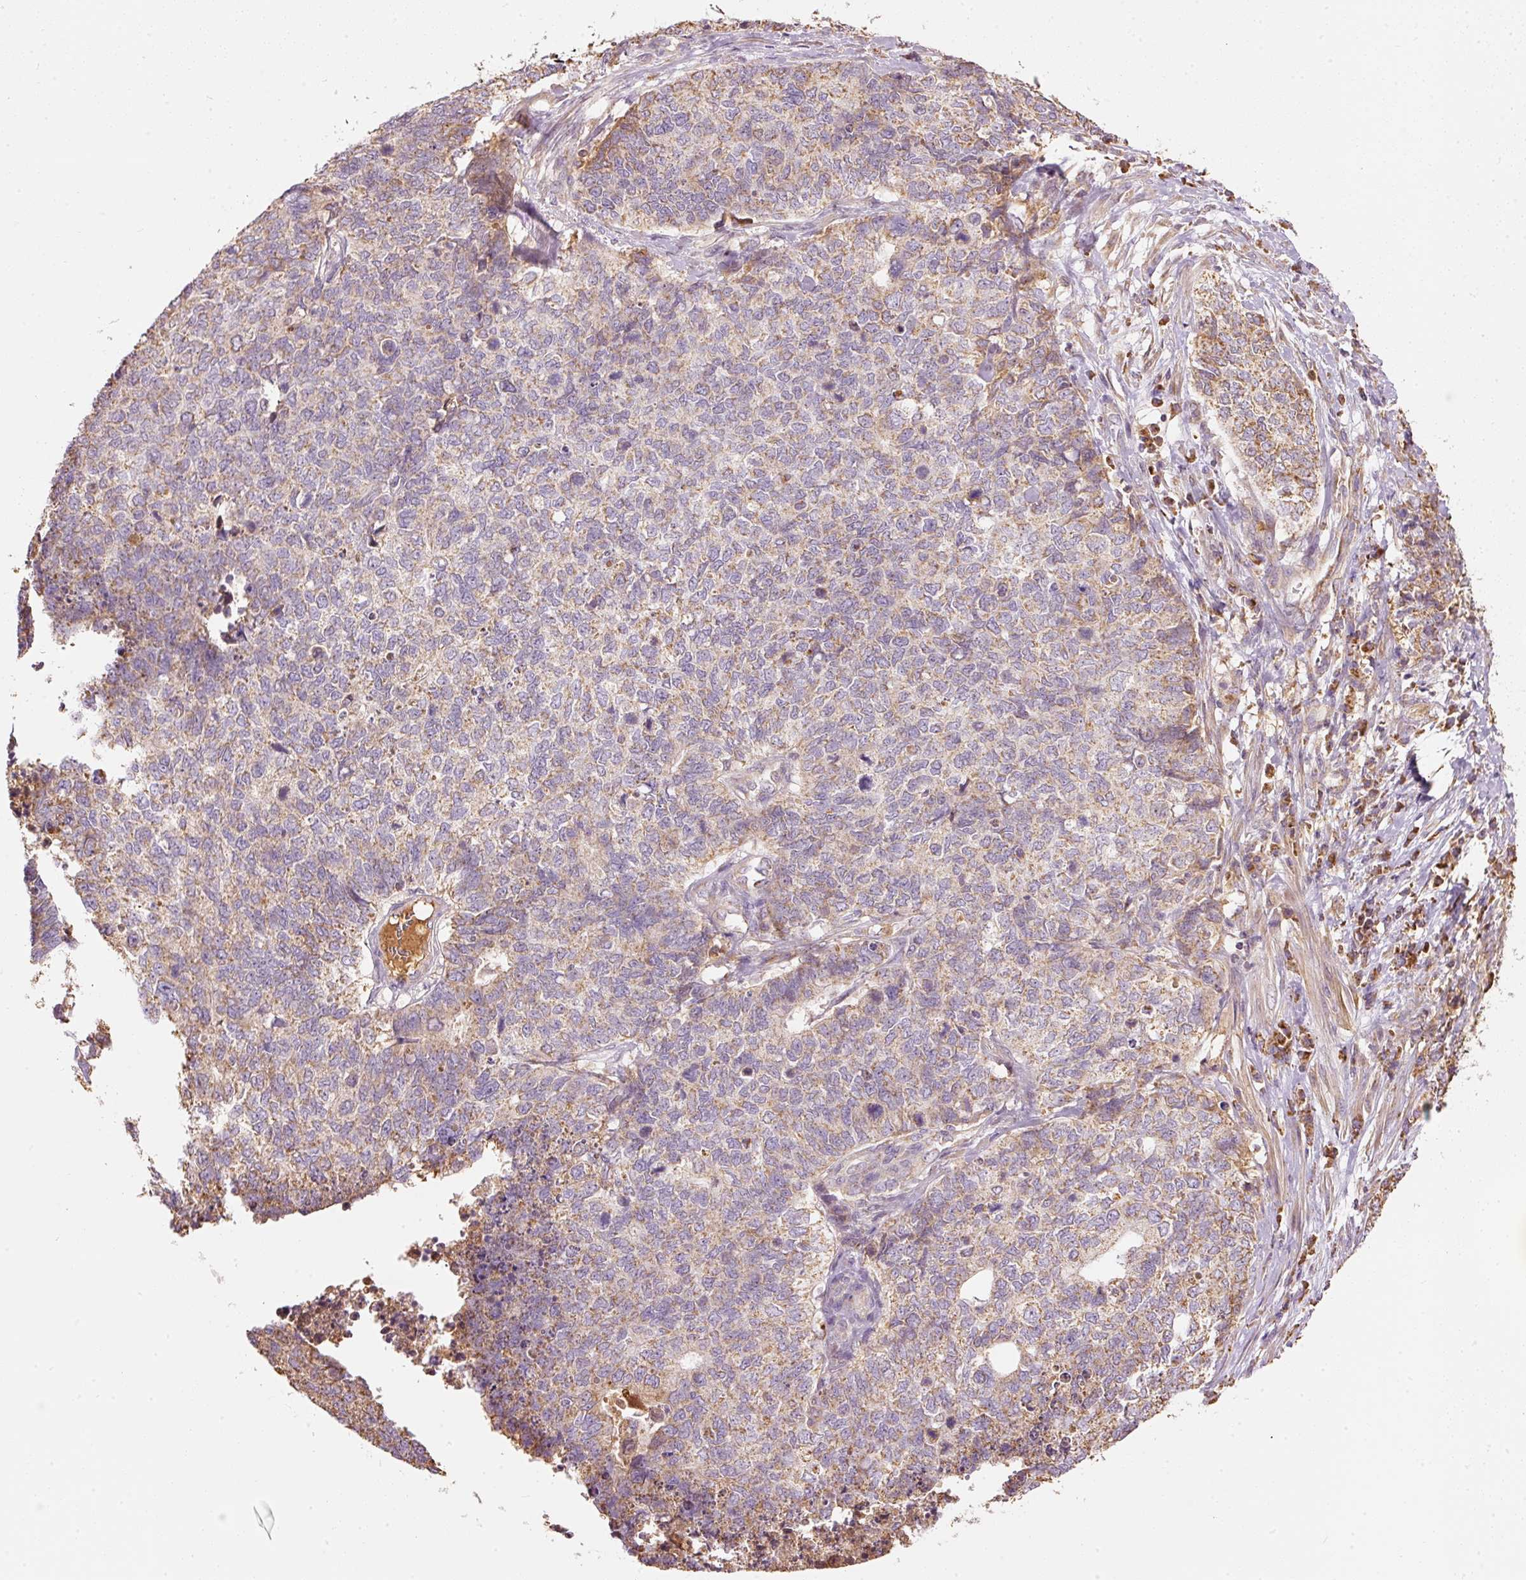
{"staining": {"intensity": "moderate", "quantity": "25%-75%", "location": "cytoplasmic/membranous"}, "tissue": "cervical cancer", "cell_type": "Tumor cells", "image_type": "cancer", "snomed": [{"axis": "morphology", "description": "Squamous cell carcinoma, NOS"}, {"axis": "topography", "description": "Cervix"}], "caption": "An immunohistochemistry micrograph of neoplastic tissue is shown. Protein staining in brown shows moderate cytoplasmic/membranous positivity in cervical cancer (squamous cell carcinoma) within tumor cells.", "gene": "PSENEN", "patient": {"sex": "female", "age": 63}}